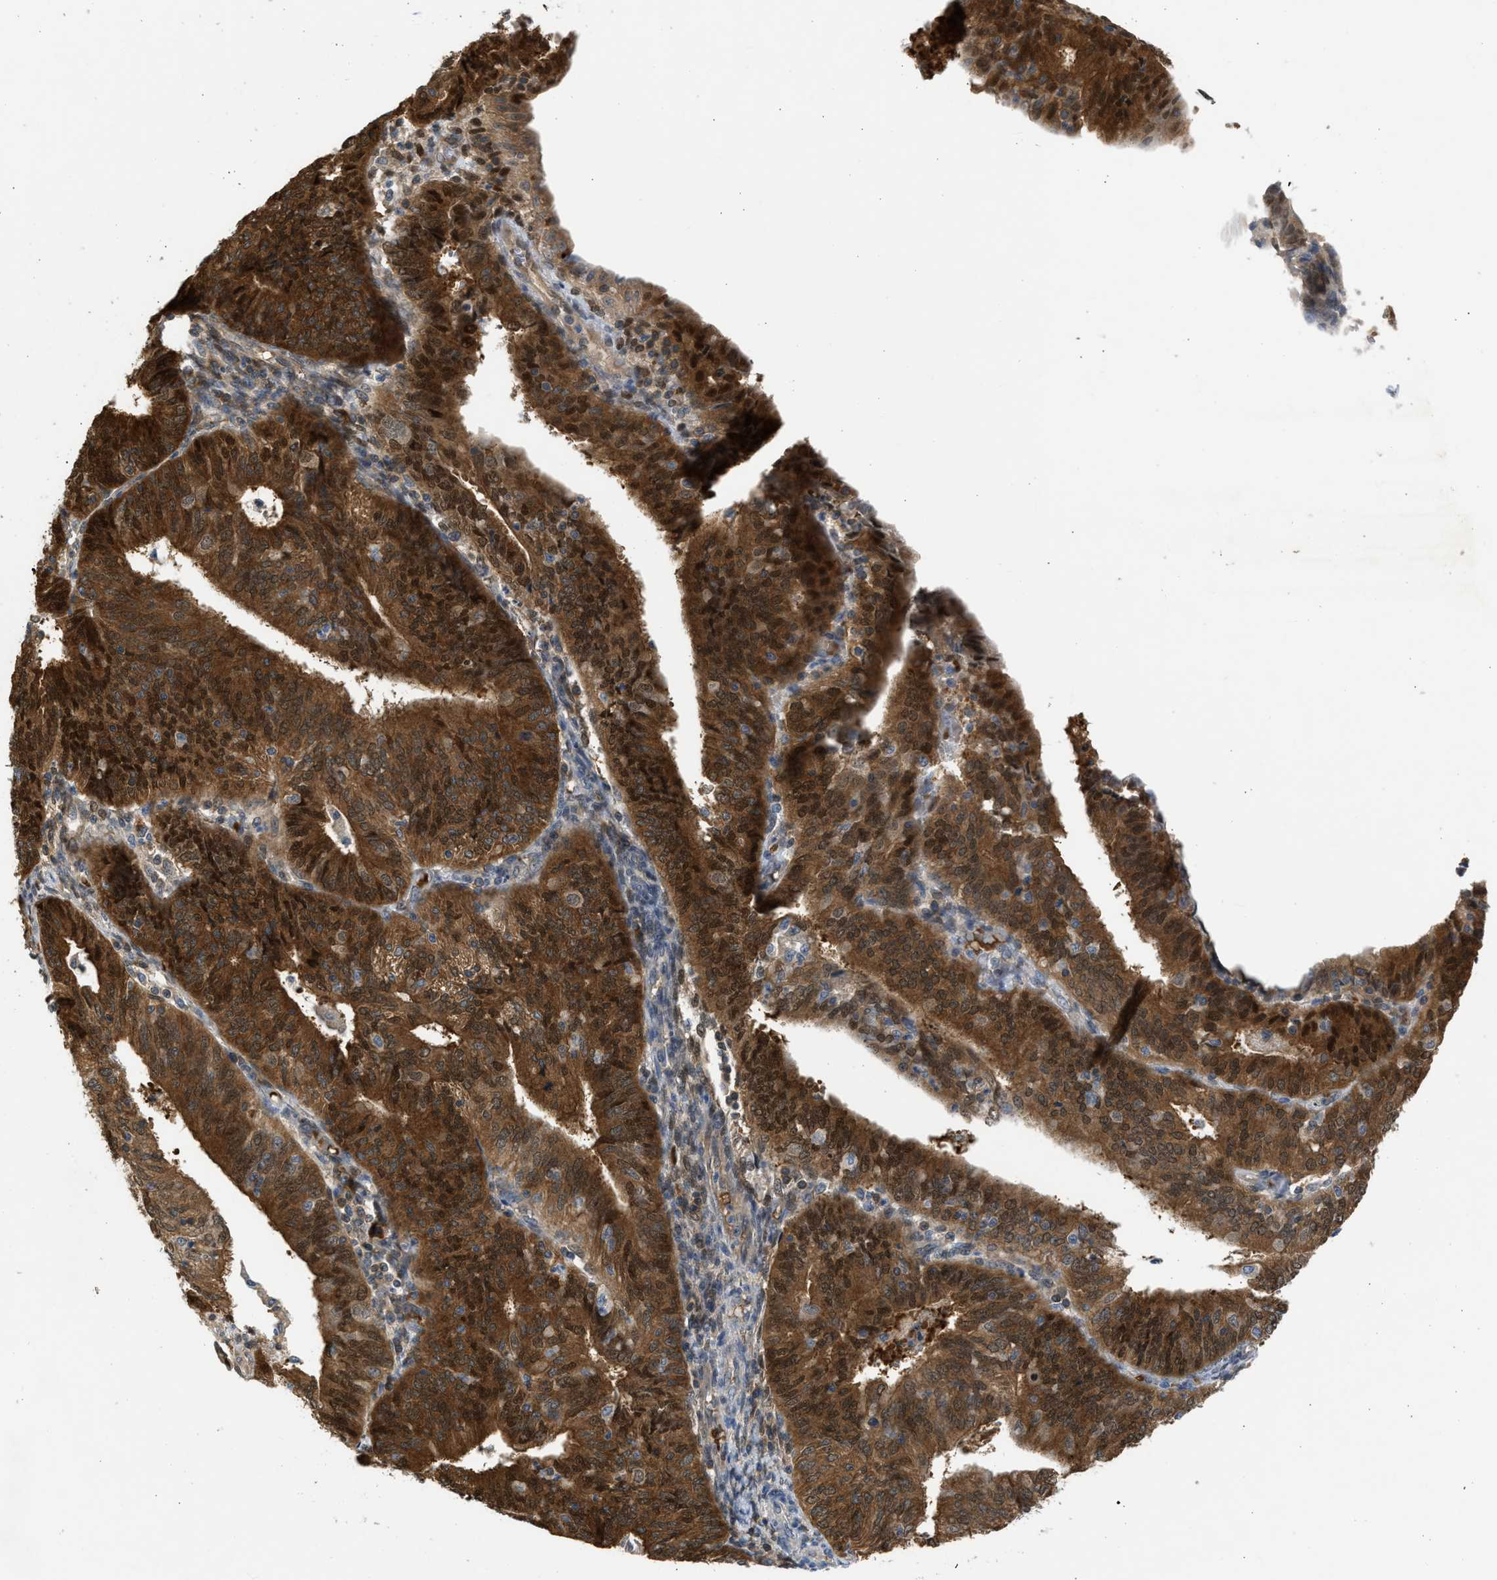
{"staining": {"intensity": "strong", "quantity": ">75%", "location": "cytoplasmic/membranous,nuclear"}, "tissue": "endometrial cancer", "cell_type": "Tumor cells", "image_type": "cancer", "snomed": [{"axis": "morphology", "description": "Adenocarcinoma, NOS"}, {"axis": "topography", "description": "Endometrium"}], "caption": "Immunohistochemistry (IHC) image of neoplastic tissue: human endometrial adenocarcinoma stained using immunohistochemistry exhibits high levels of strong protein expression localized specifically in the cytoplasmic/membranous and nuclear of tumor cells, appearing as a cytoplasmic/membranous and nuclear brown color.", "gene": "MAPK7", "patient": {"sex": "female", "age": 58}}